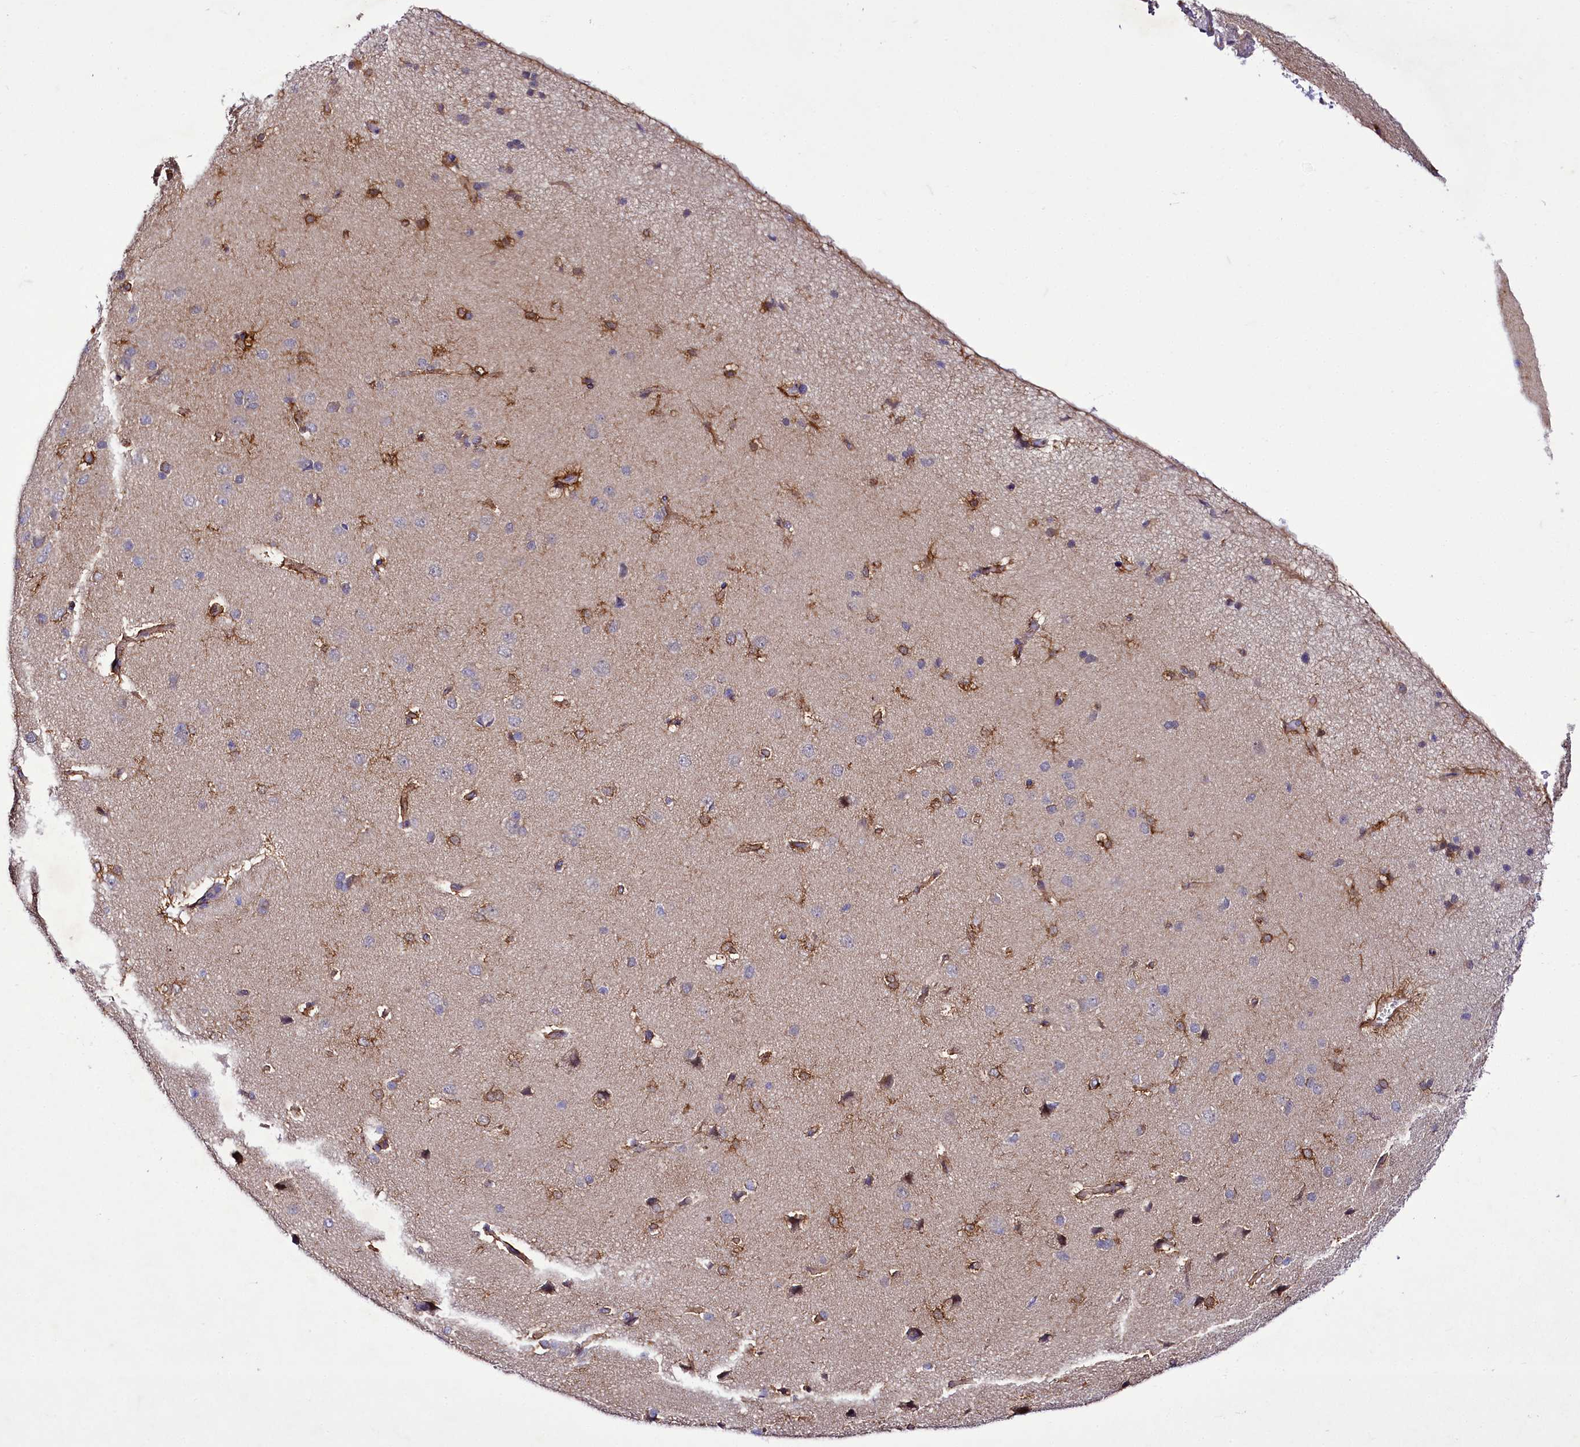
{"staining": {"intensity": "strong", "quantity": "25%-75%", "location": "cytoplasmic/membranous"}, "tissue": "cerebral cortex", "cell_type": "Endothelial cells", "image_type": "normal", "snomed": [{"axis": "morphology", "description": "Normal tissue, NOS"}, {"axis": "topography", "description": "Cerebral cortex"}], "caption": "Cerebral cortex stained with DAB IHC demonstrates high levels of strong cytoplasmic/membranous expression in about 25%-75% of endothelial cells. The staining was performed using DAB (3,3'-diaminobenzidine) to visualize the protein expression in brown, while the nuclei were stained in blue with hematoxylin (Magnification: 20x).", "gene": "ZC3H12C", "patient": {"sex": "male", "age": 62}}